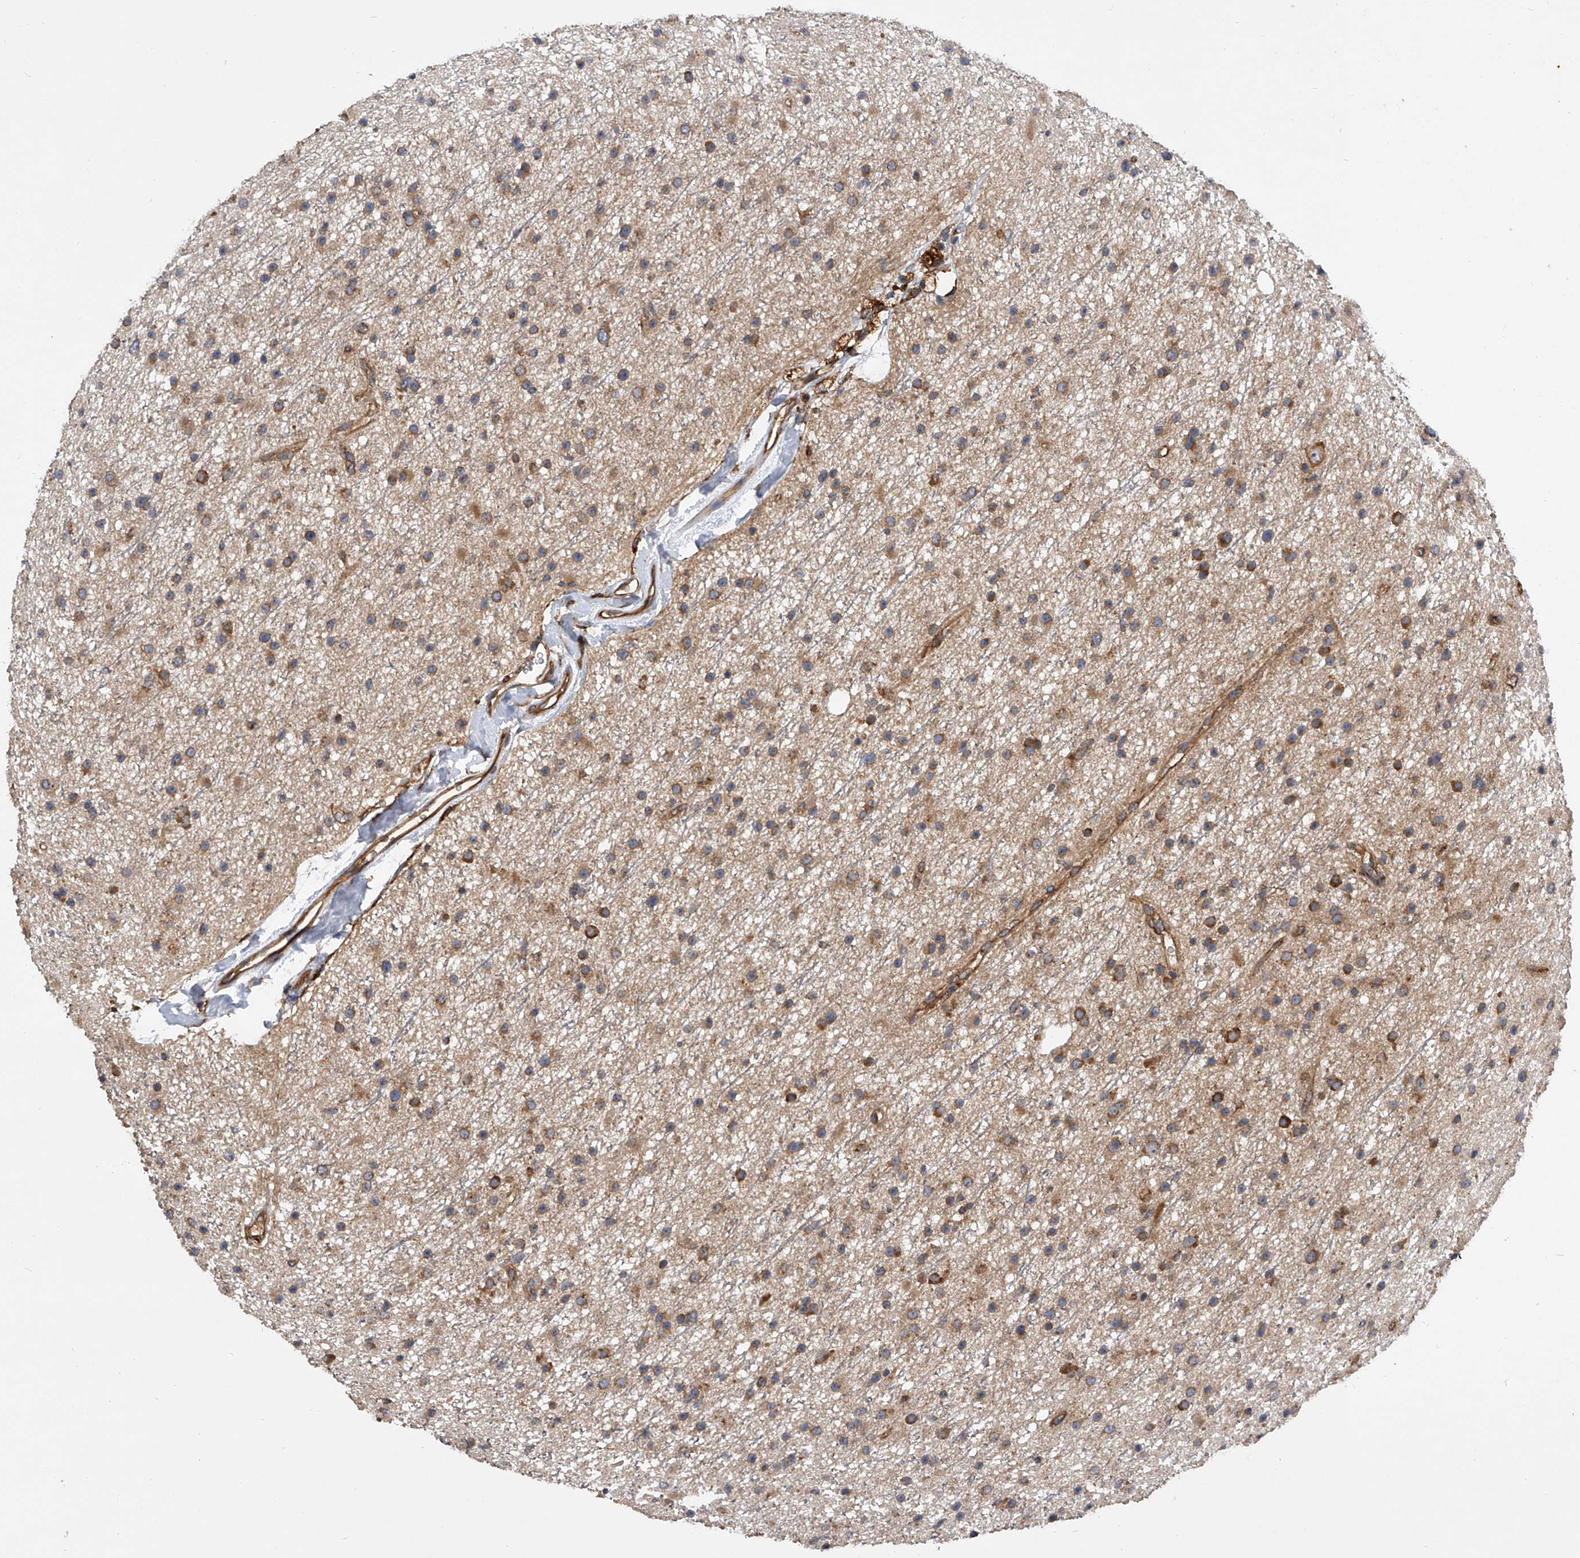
{"staining": {"intensity": "moderate", "quantity": "25%-75%", "location": "cytoplasmic/membranous"}, "tissue": "glioma", "cell_type": "Tumor cells", "image_type": "cancer", "snomed": [{"axis": "morphology", "description": "Glioma, malignant, Low grade"}, {"axis": "topography", "description": "Cerebral cortex"}], "caption": "An immunohistochemistry histopathology image of tumor tissue is shown. Protein staining in brown shows moderate cytoplasmic/membranous positivity in malignant glioma (low-grade) within tumor cells.", "gene": "EXOC4", "patient": {"sex": "female", "age": 39}}